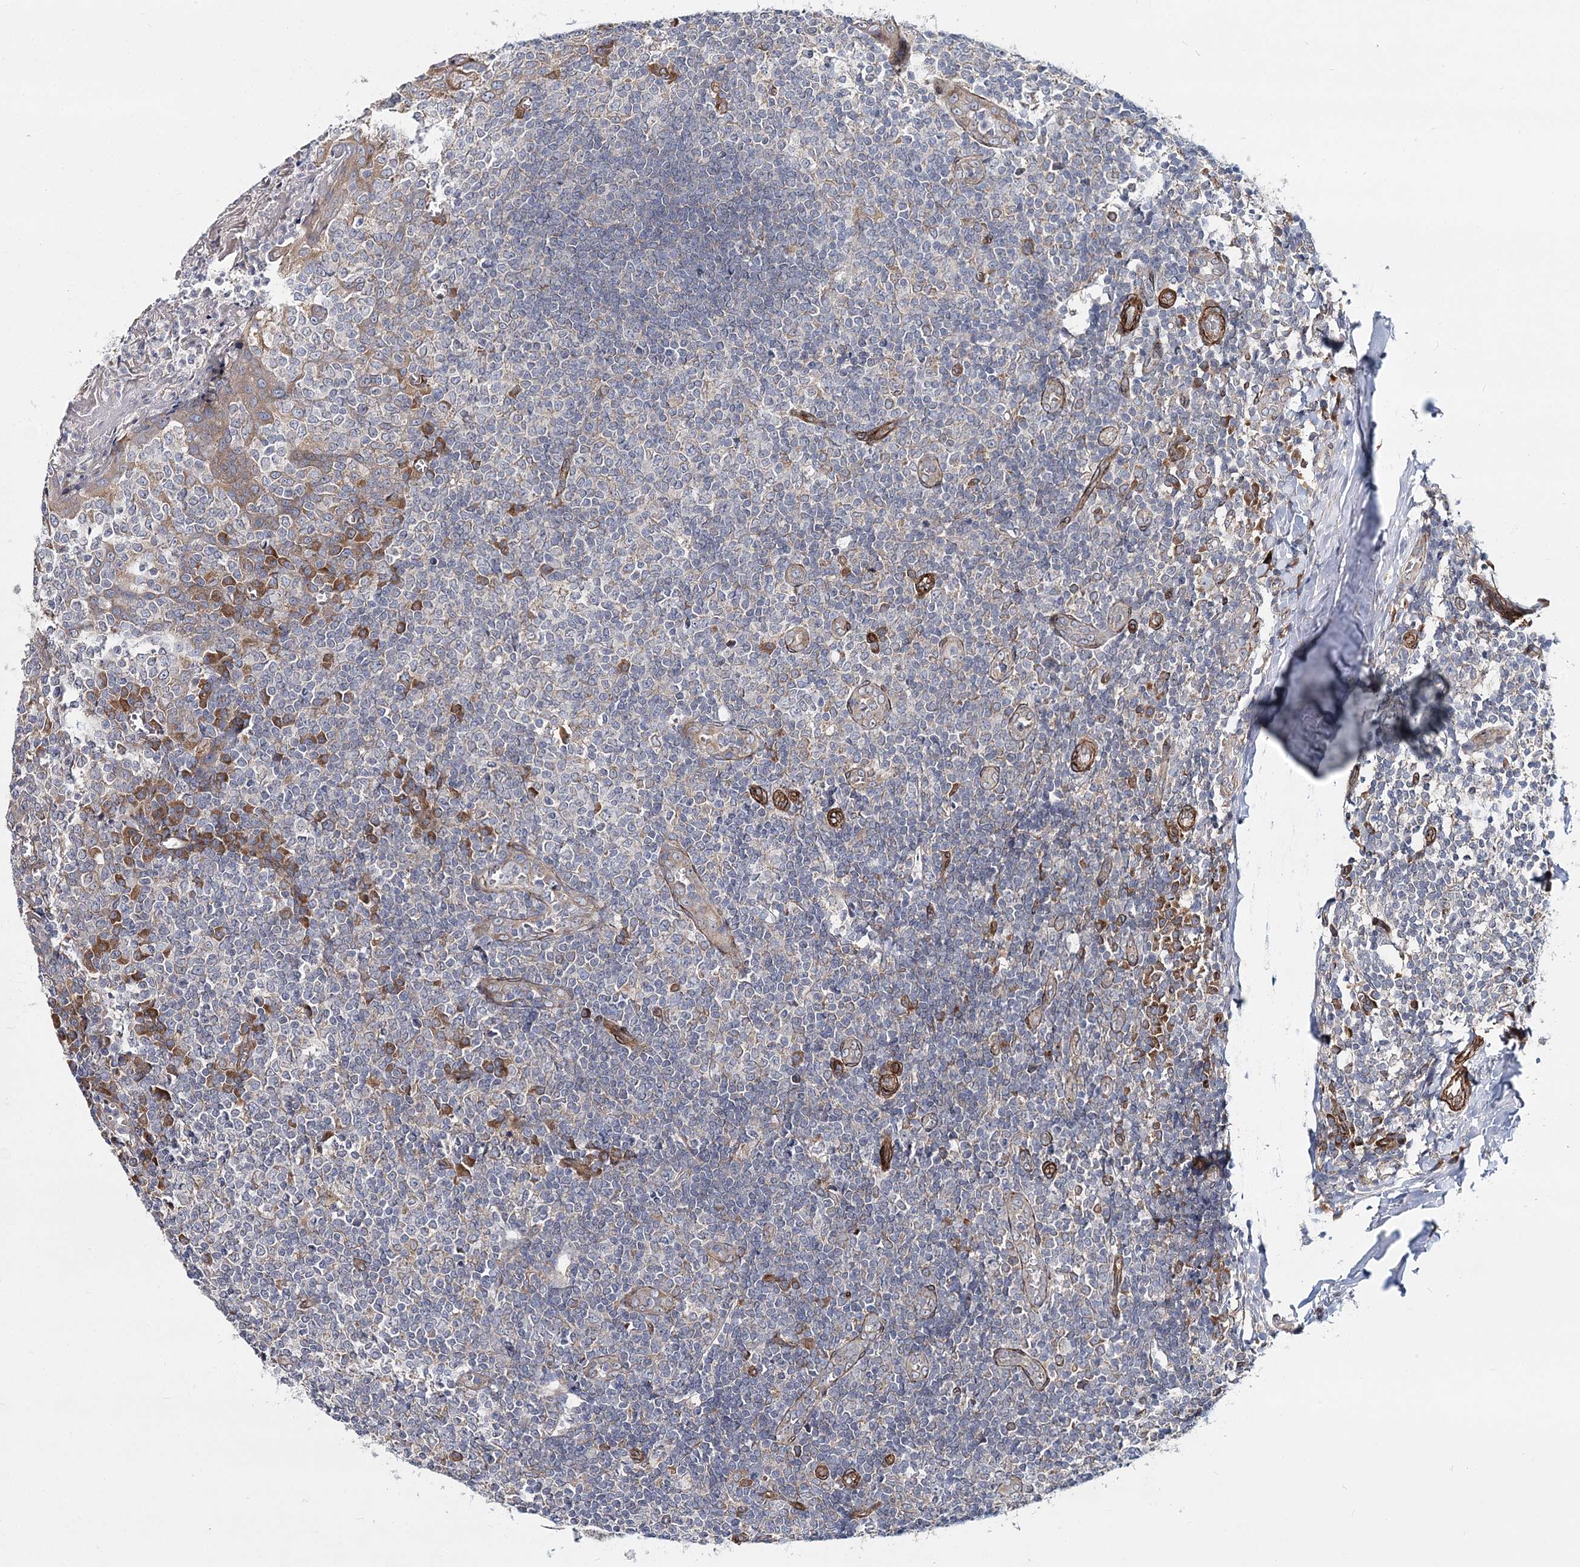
{"staining": {"intensity": "negative", "quantity": "none", "location": "none"}, "tissue": "tonsil", "cell_type": "Germinal center cells", "image_type": "normal", "snomed": [{"axis": "morphology", "description": "Normal tissue, NOS"}, {"axis": "topography", "description": "Tonsil"}], "caption": "Germinal center cells show no significant staining in unremarkable tonsil. The staining was performed using DAB to visualize the protein expression in brown, while the nuclei were stained in blue with hematoxylin (Magnification: 20x).", "gene": "NBAS", "patient": {"sex": "female", "age": 19}}